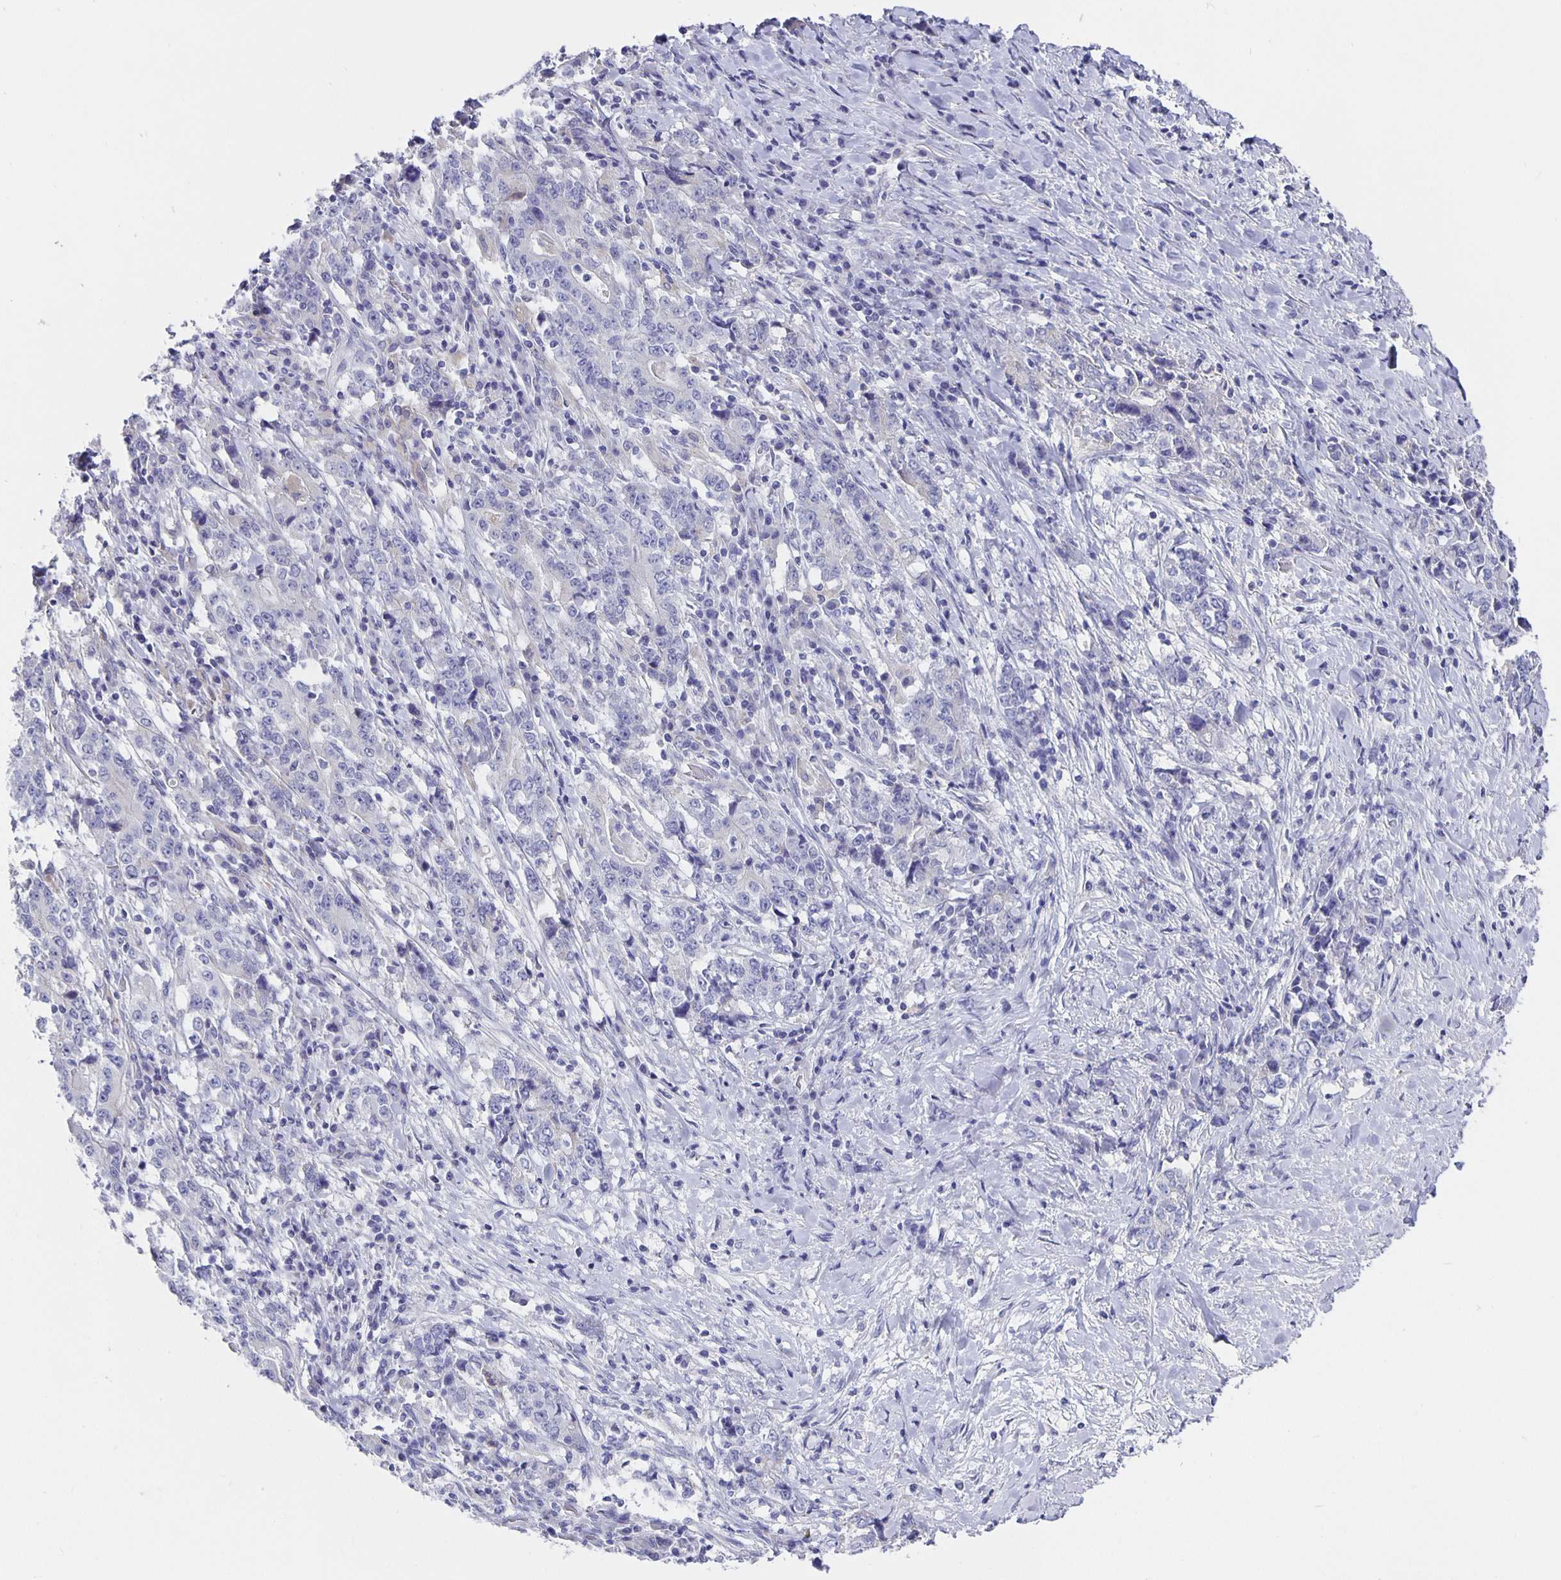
{"staining": {"intensity": "negative", "quantity": "none", "location": "none"}, "tissue": "stomach cancer", "cell_type": "Tumor cells", "image_type": "cancer", "snomed": [{"axis": "morphology", "description": "Normal tissue, NOS"}, {"axis": "morphology", "description": "Adenocarcinoma, NOS"}, {"axis": "topography", "description": "Stomach, upper"}, {"axis": "topography", "description": "Stomach"}], "caption": "Stomach adenocarcinoma was stained to show a protein in brown. There is no significant positivity in tumor cells. (Brightfield microscopy of DAB (3,3'-diaminobenzidine) immunohistochemistry at high magnification).", "gene": "CFAP74", "patient": {"sex": "male", "age": 59}}